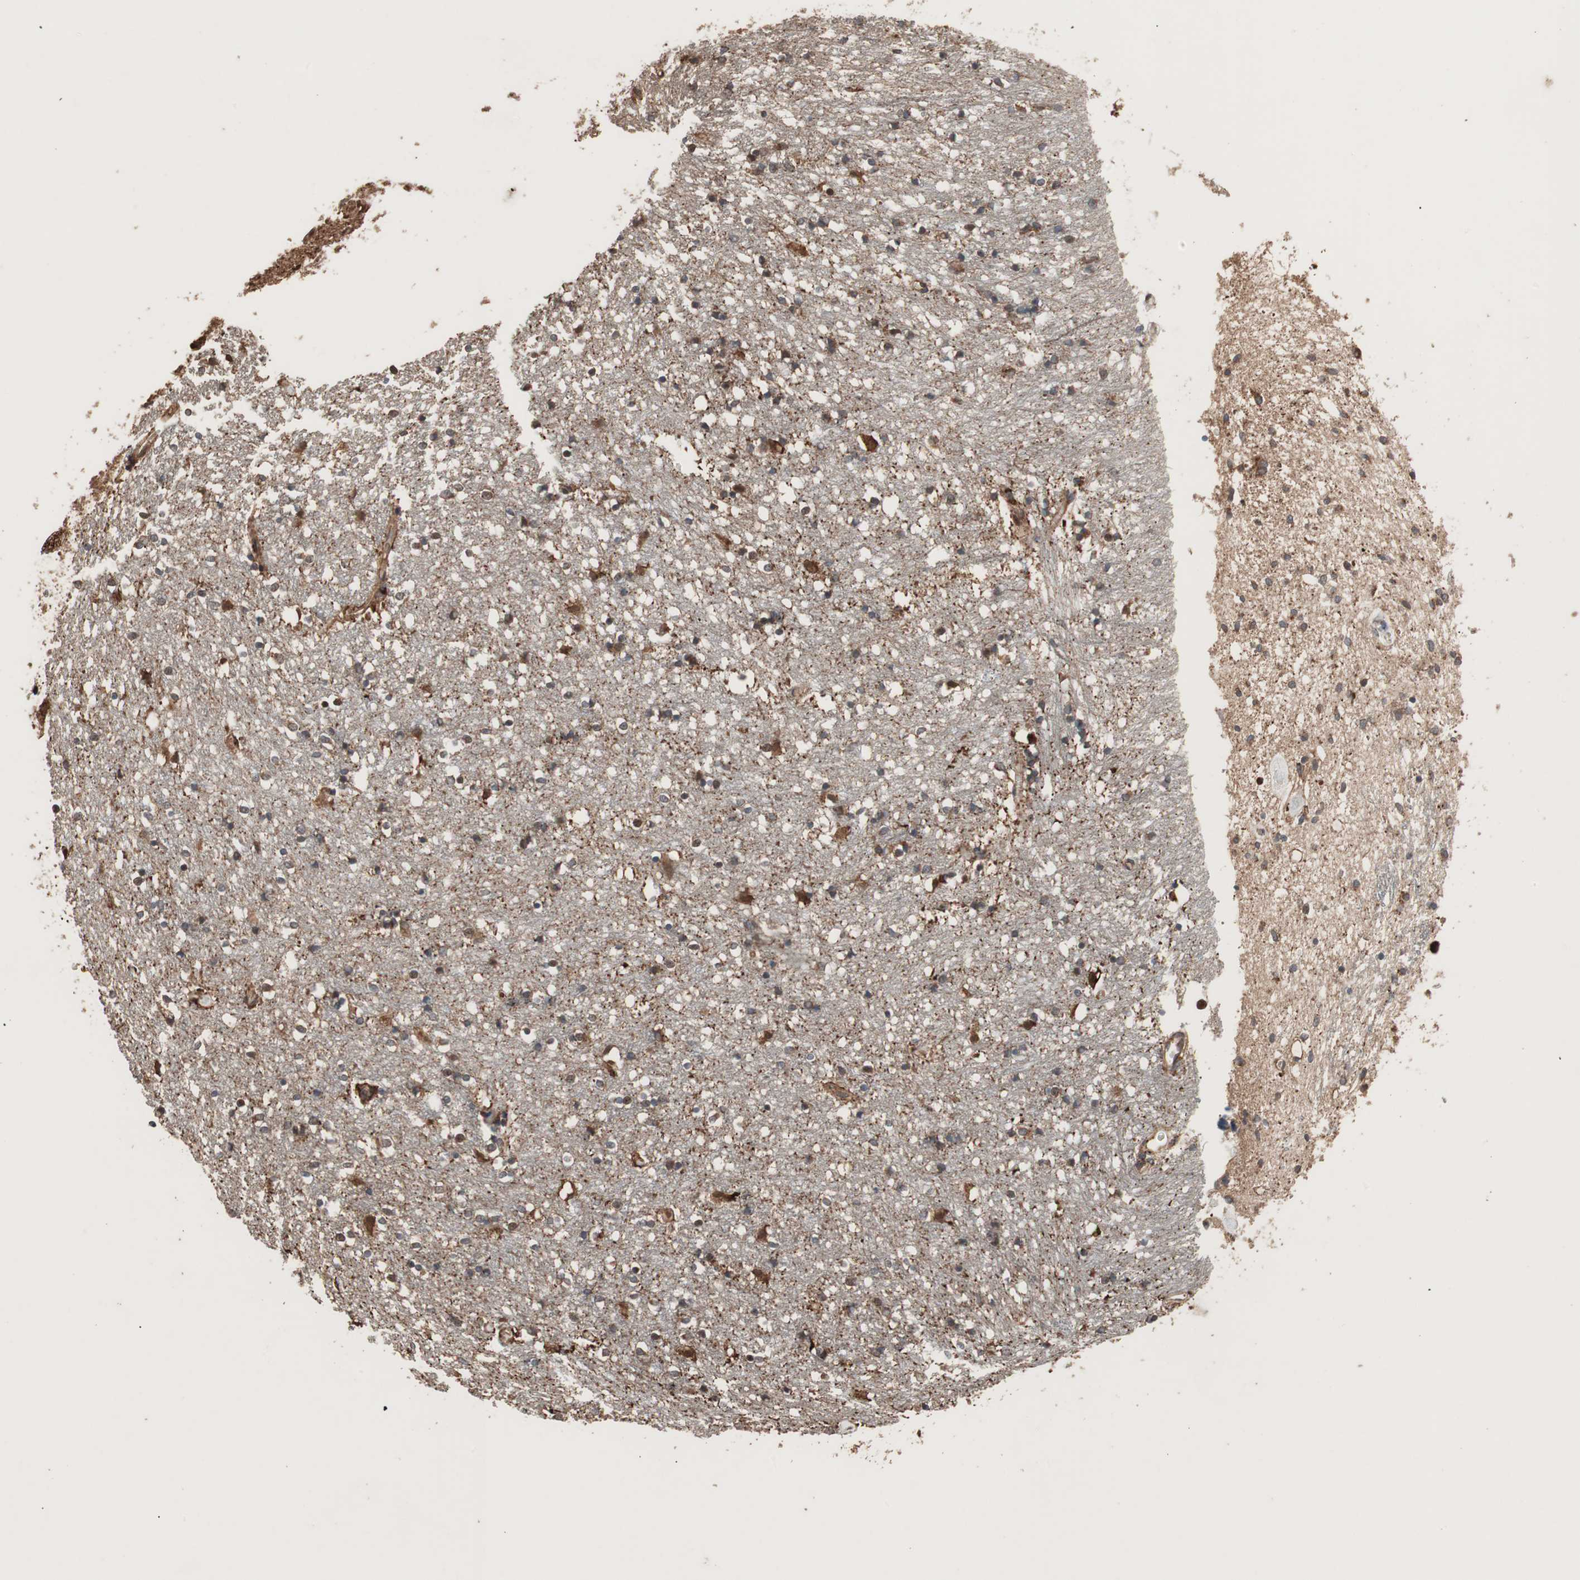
{"staining": {"intensity": "strong", "quantity": "25%-75%", "location": "cytoplasmic/membranous,nuclear"}, "tissue": "caudate", "cell_type": "Glial cells", "image_type": "normal", "snomed": [{"axis": "morphology", "description": "Normal tissue, NOS"}, {"axis": "topography", "description": "Lateral ventricle wall"}], "caption": "DAB (3,3'-diaminobenzidine) immunohistochemical staining of benign human caudate shows strong cytoplasmic/membranous,nuclear protein staining in about 25%-75% of glial cells.", "gene": "RAB1A", "patient": {"sex": "female", "age": 54}}